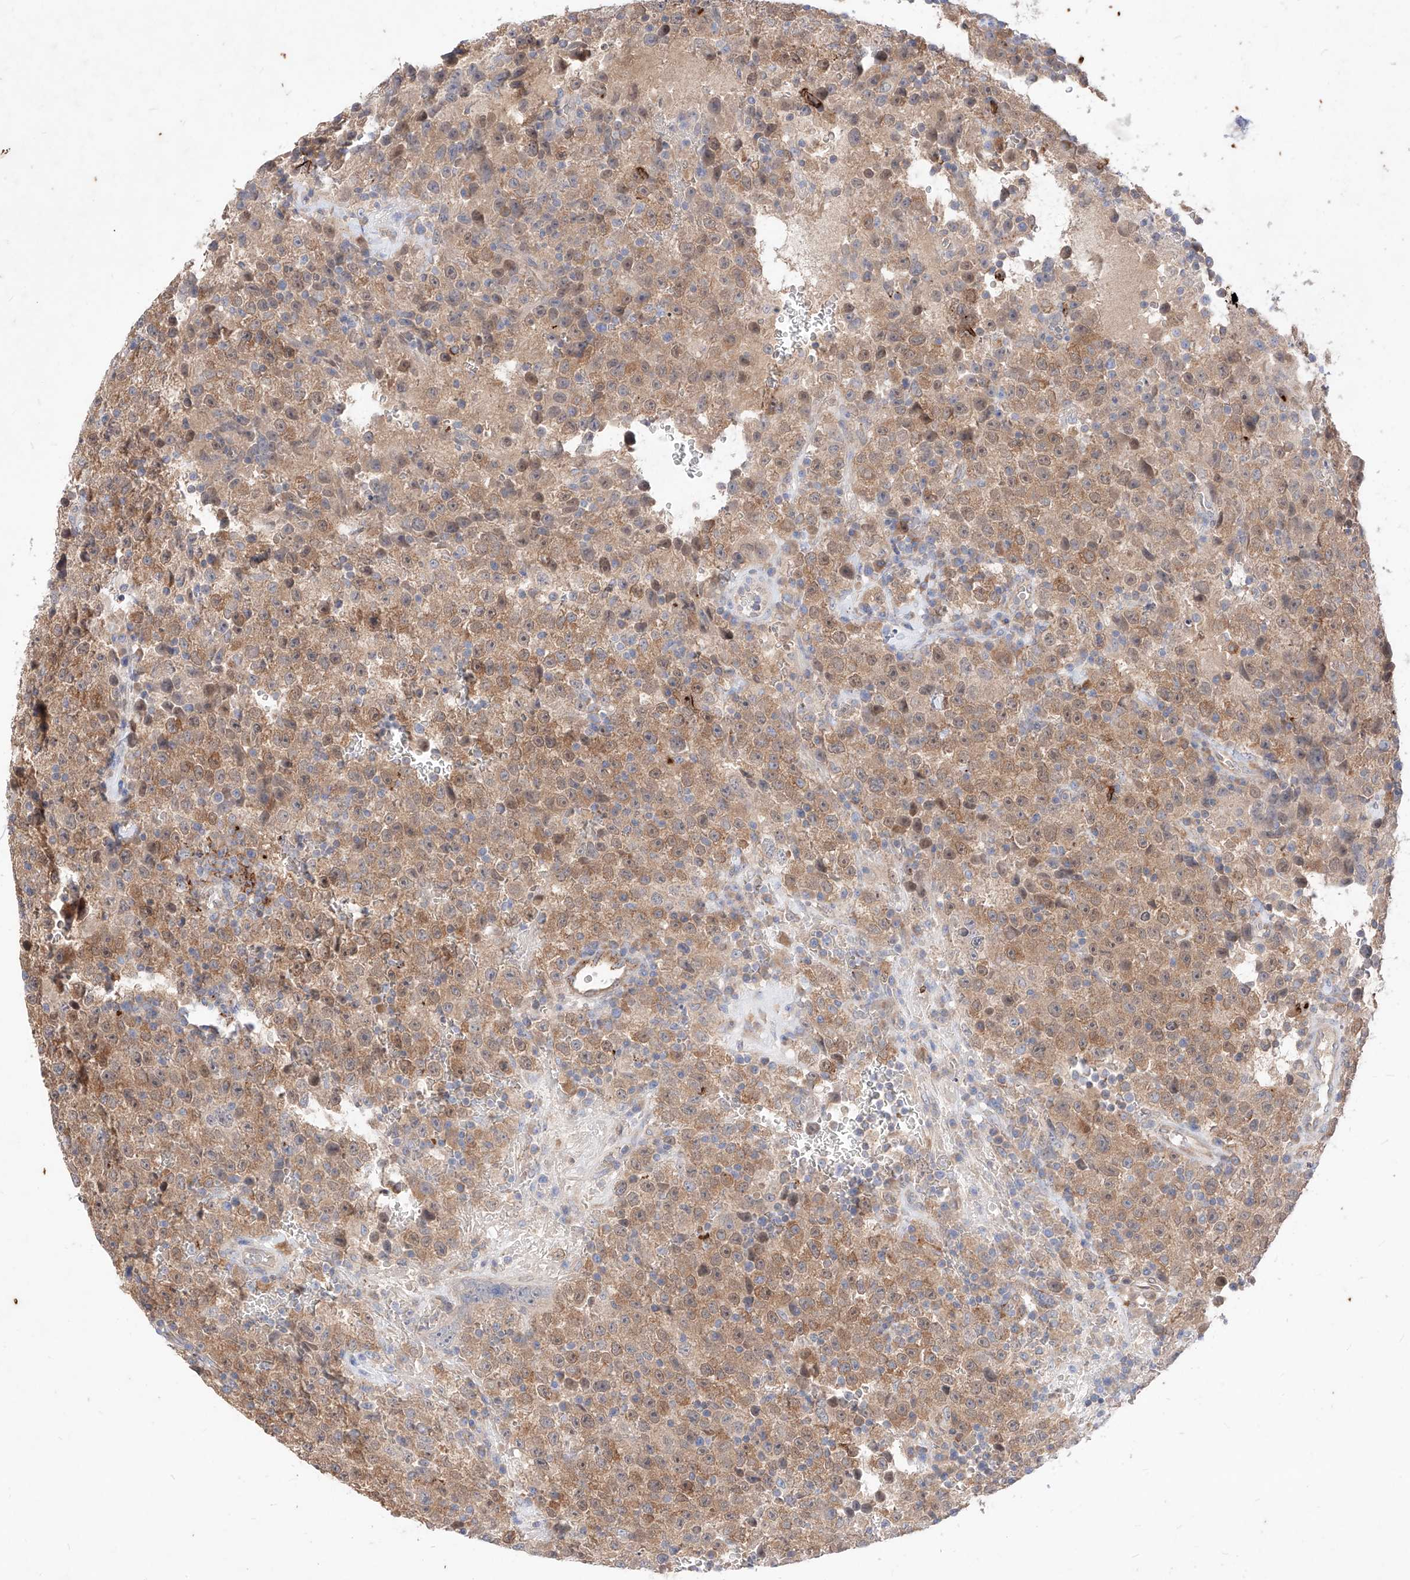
{"staining": {"intensity": "moderate", "quantity": ">75%", "location": "cytoplasmic/membranous"}, "tissue": "testis cancer", "cell_type": "Tumor cells", "image_type": "cancer", "snomed": [{"axis": "morphology", "description": "Seminoma, NOS"}, {"axis": "topography", "description": "Testis"}], "caption": "Tumor cells reveal medium levels of moderate cytoplasmic/membranous staining in approximately >75% of cells in human testis cancer (seminoma).", "gene": "TSNAX", "patient": {"sex": "male", "age": 22}}